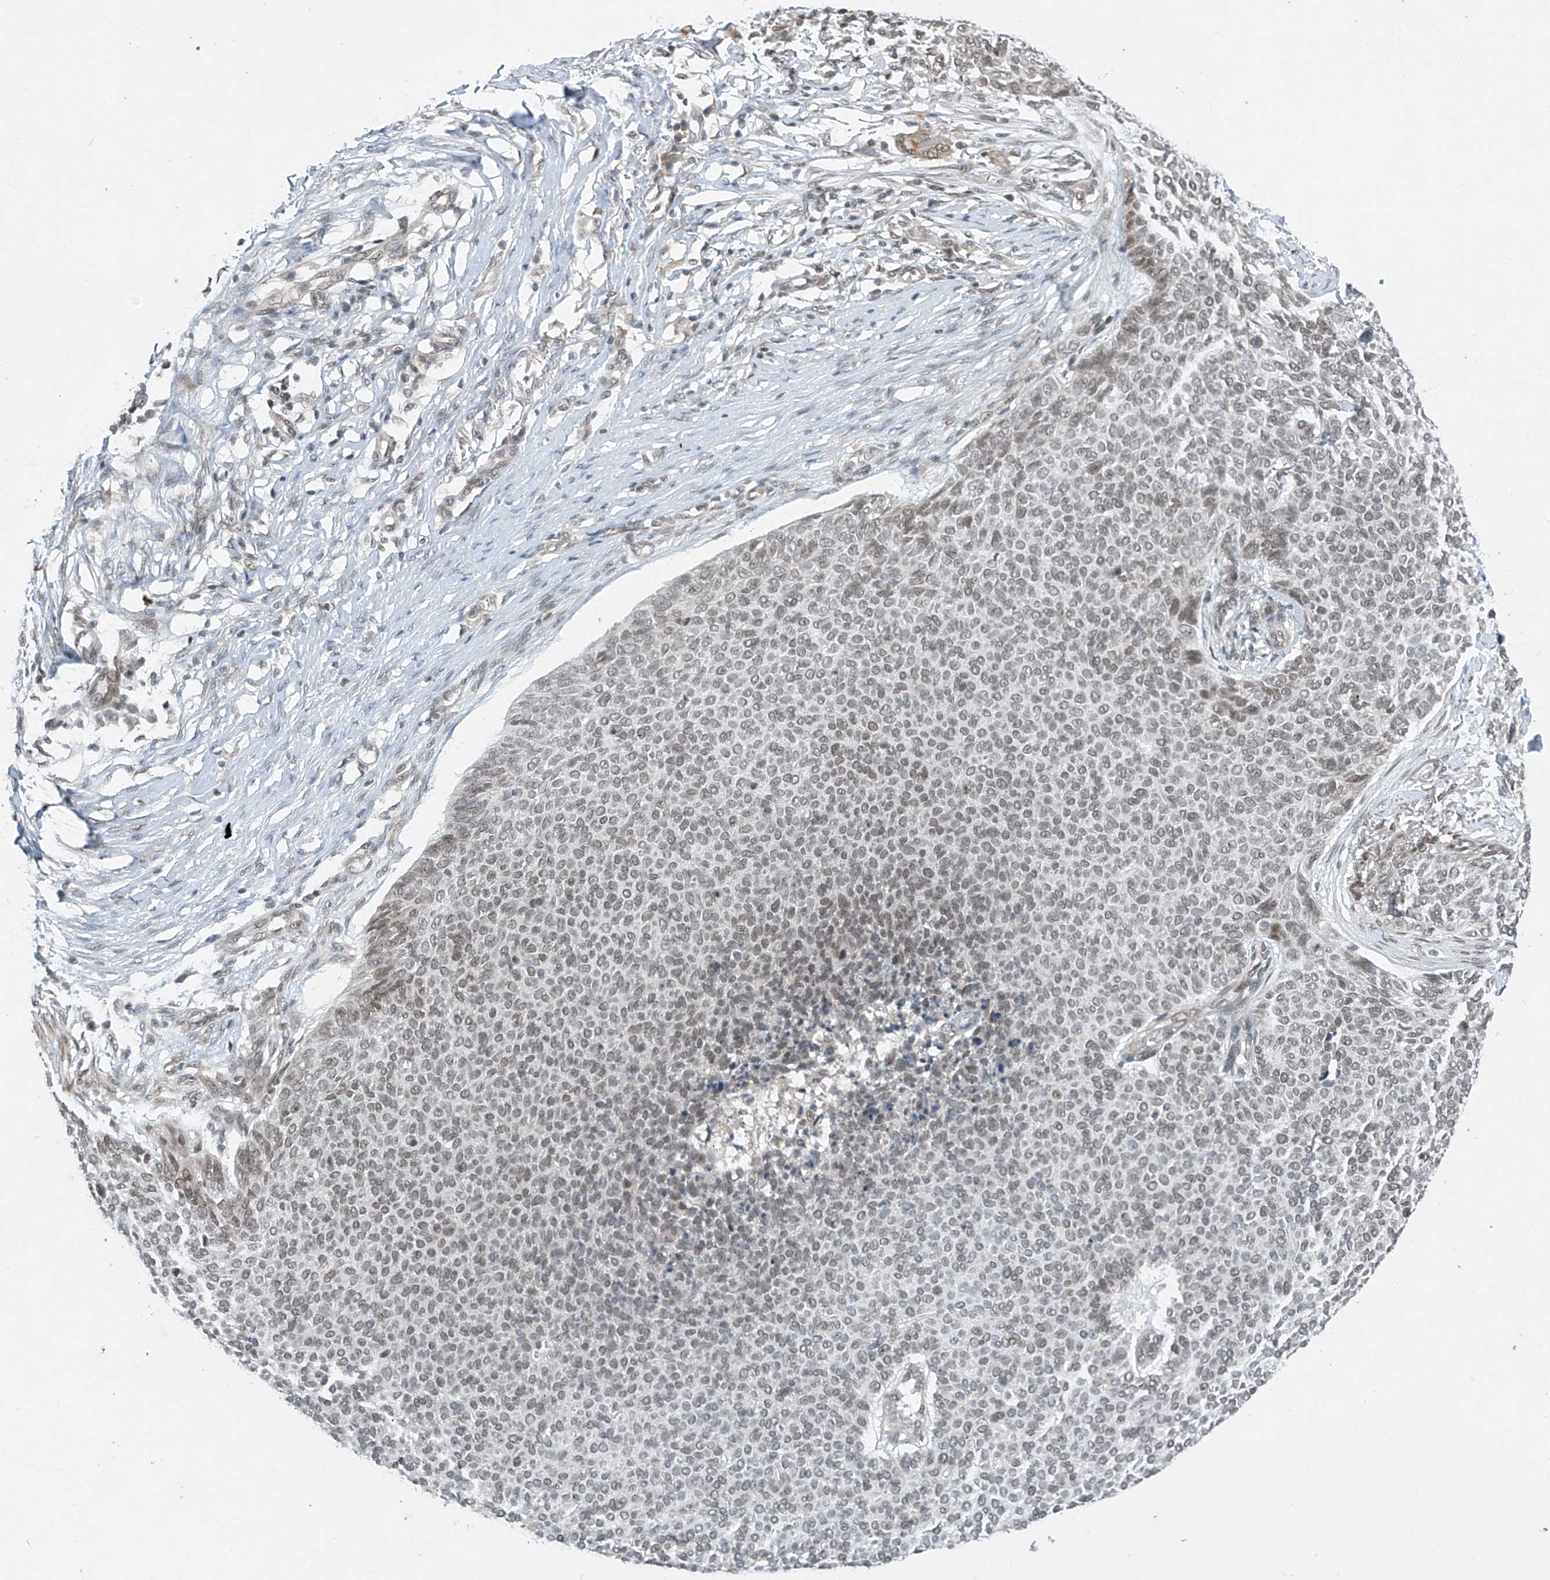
{"staining": {"intensity": "weak", "quantity": "25%-75%", "location": "nuclear"}, "tissue": "skin cancer", "cell_type": "Tumor cells", "image_type": "cancer", "snomed": [{"axis": "morphology", "description": "Normal tissue, NOS"}, {"axis": "morphology", "description": "Basal cell carcinoma"}, {"axis": "topography", "description": "Skin"}], "caption": "Weak nuclear protein positivity is identified in about 25%-75% of tumor cells in skin cancer (basal cell carcinoma).", "gene": "TAF8", "patient": {"sex": "male", "age": 50}}